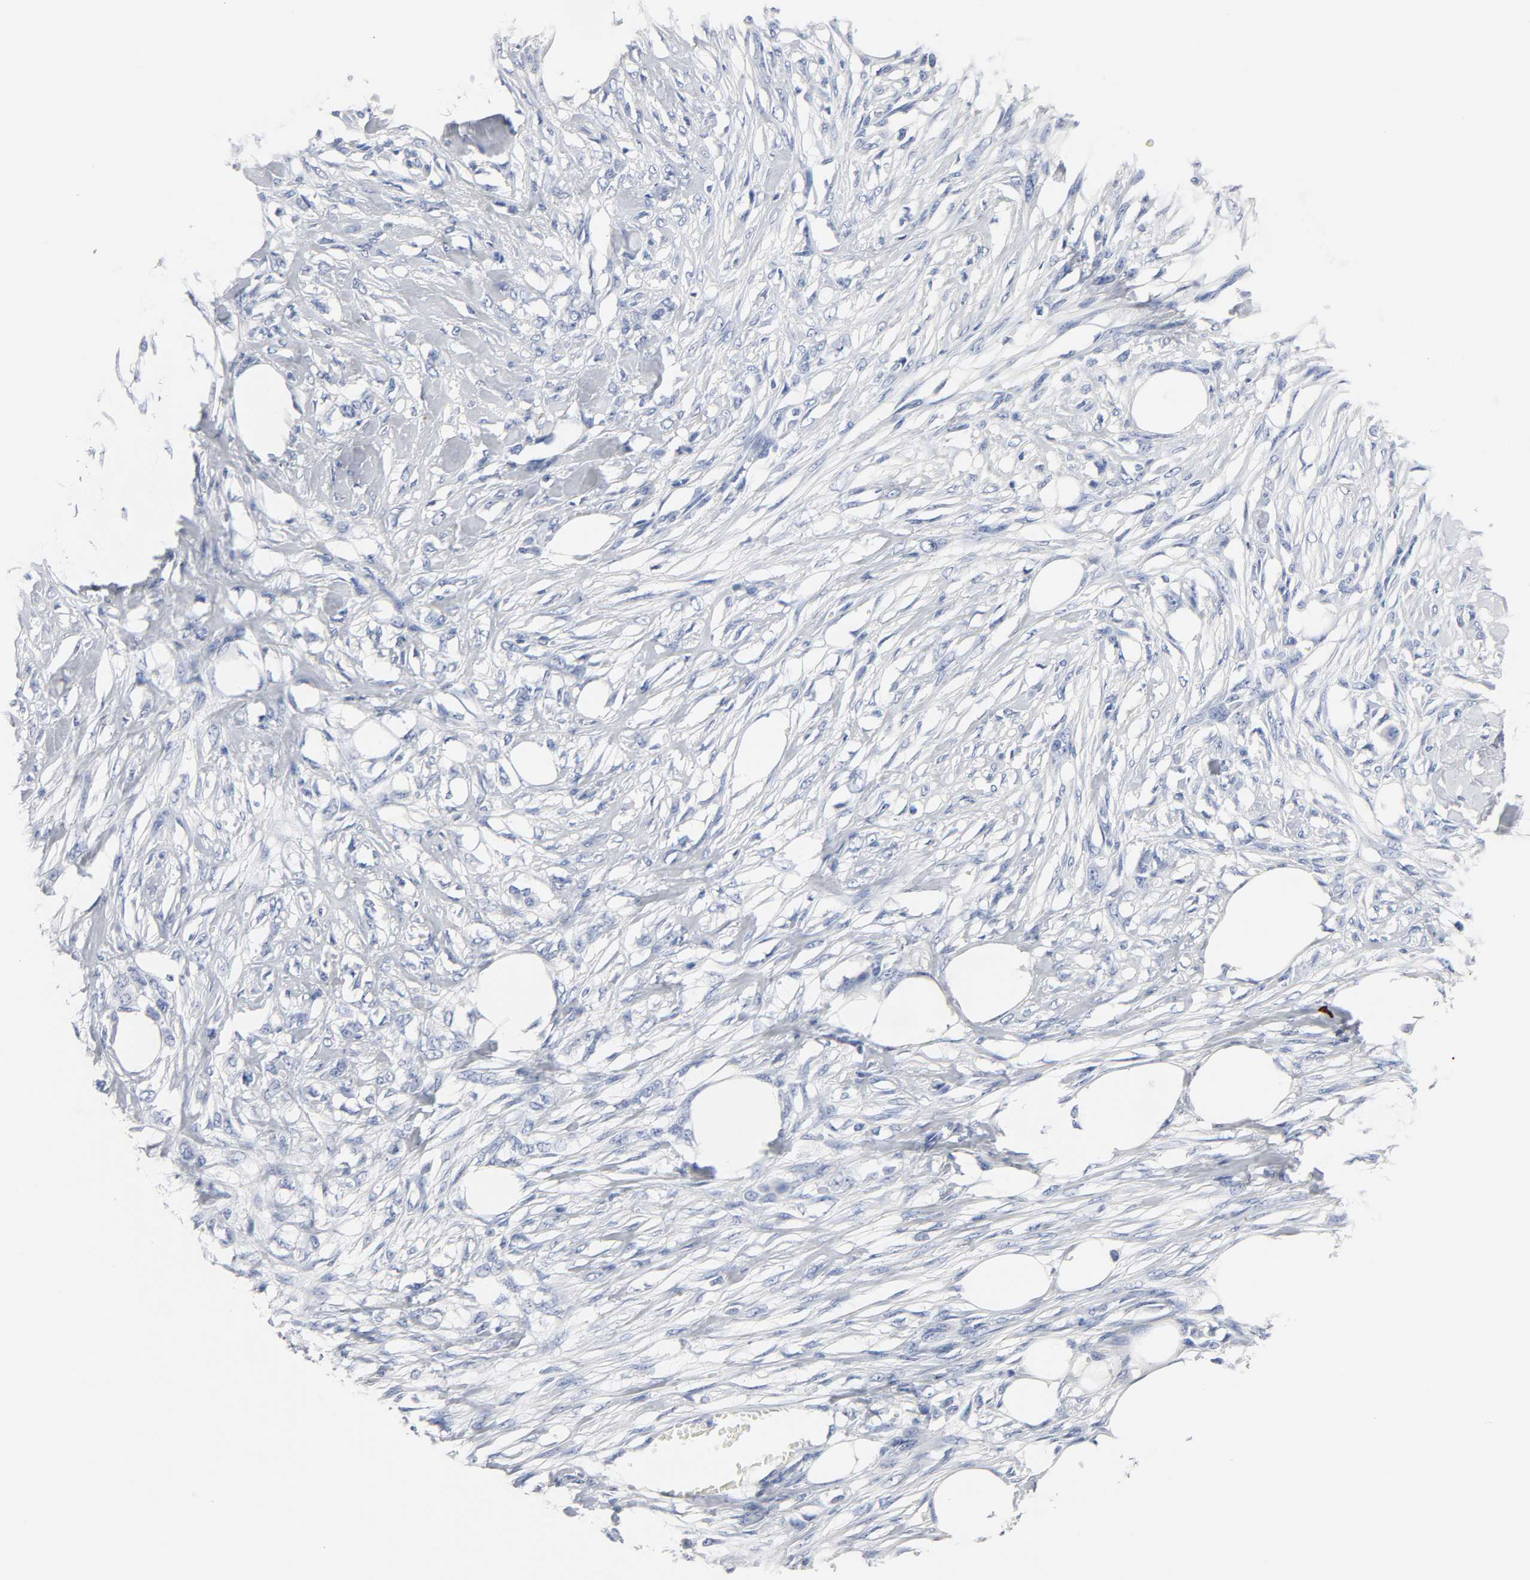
{"staining": {"intensity": "negative", "quantity": "none", "location": "none"}, "tissue": "skin cancer", "cell_type": "Tumor cells", "image_type": "cancer", "snomed": [{"axis": "morphology", "description": "Normal tissue, NOS"}, {"axis": "morphology", "description": "Squamous cell carcinoma, NOS"}, {"axis": "topography", "description": "Skin"}], "caption": "Photomicrograph shows no significant protein staining in tumor cells of skin cancer (squamous cell carcinoma). The staining is performed using DAB (3,3'-diaminobenzidine) brown chromogen with nuclei counter-stained in using hematoxylin.", "gene": "ACP3", "patient": {"sex": "female", "age": 59}}